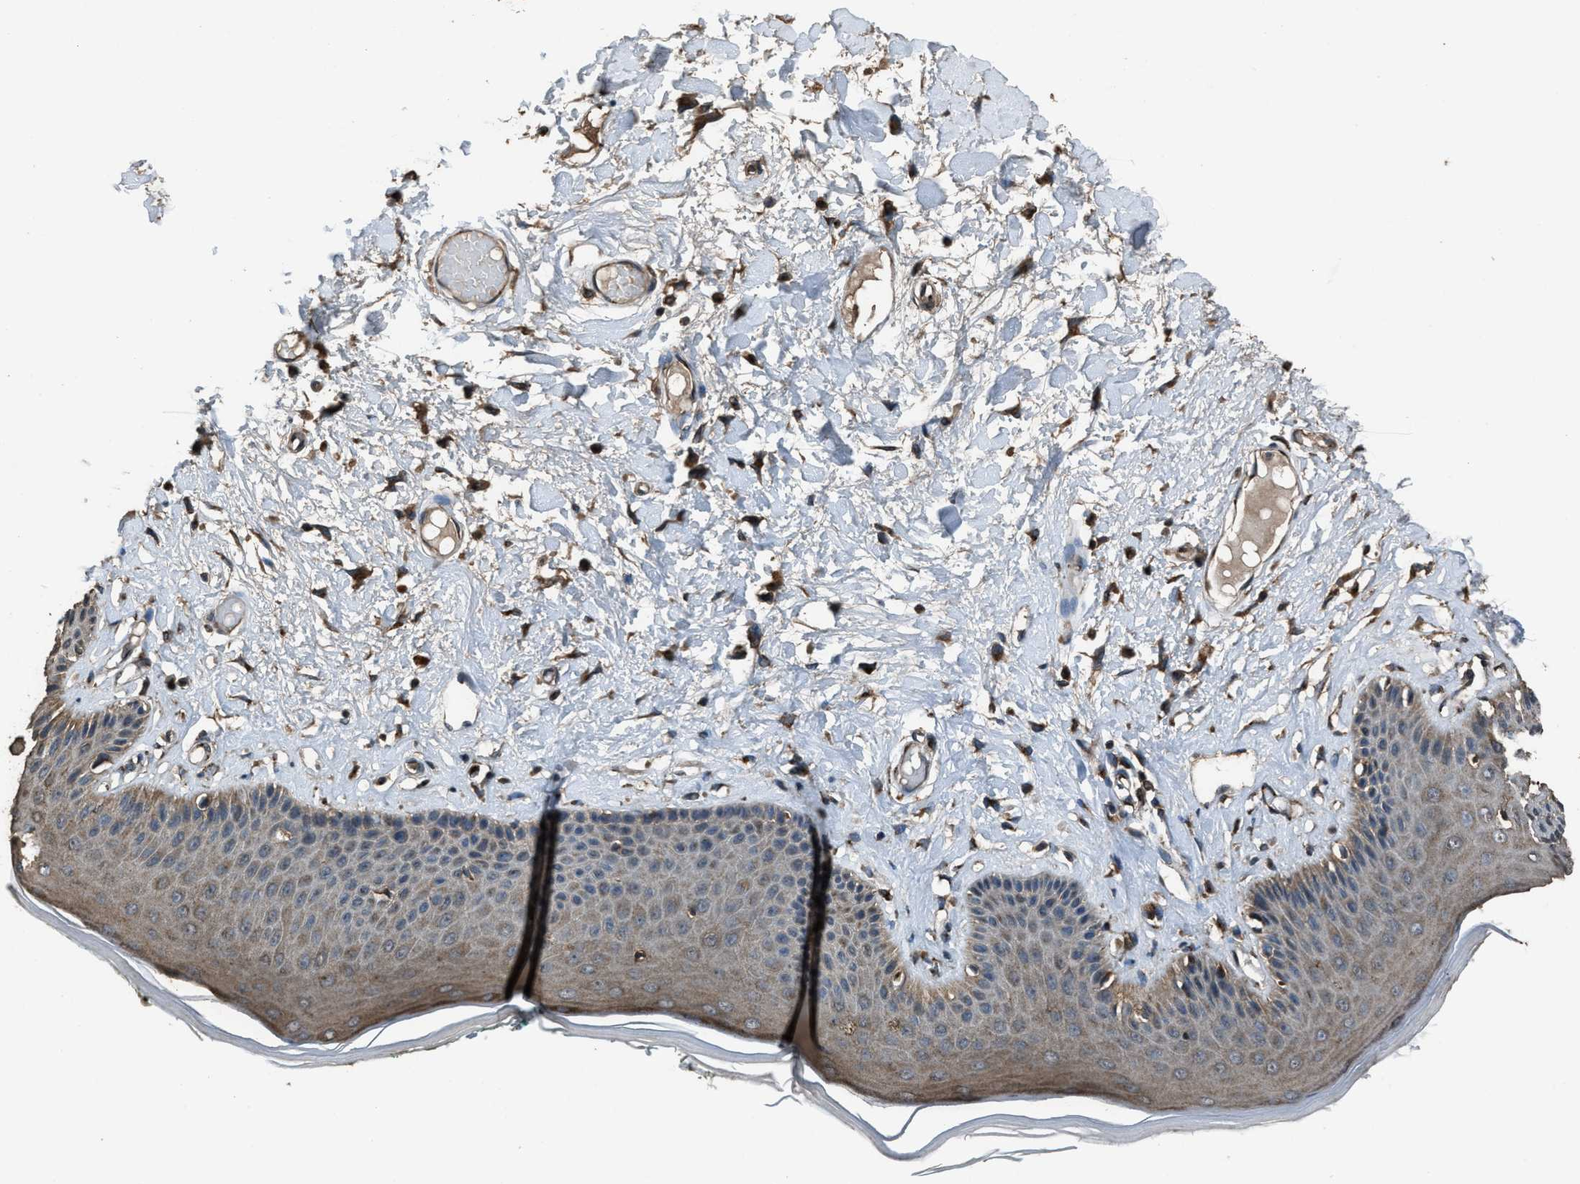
{"staining": {"intensity": "moderate", "quantity": "<25%", "location": "cytoplasmic/membranous"}, "tissue": "skin", "cell_type": "Epidermal cells", "image_type": "normal", "snomed": [{"axis": "morphology", "description": "Normal tissue, NOS"}, {"axis": "topography", "description": "Vulva"}], "caption": "The image reveals staining of benign skin, revealing moderate cytoplasmic/membranous protein expression (brown color) within epidermal cells.", "gene": "SLC38A10", "patient": {"sex": "female", "age": 73}}